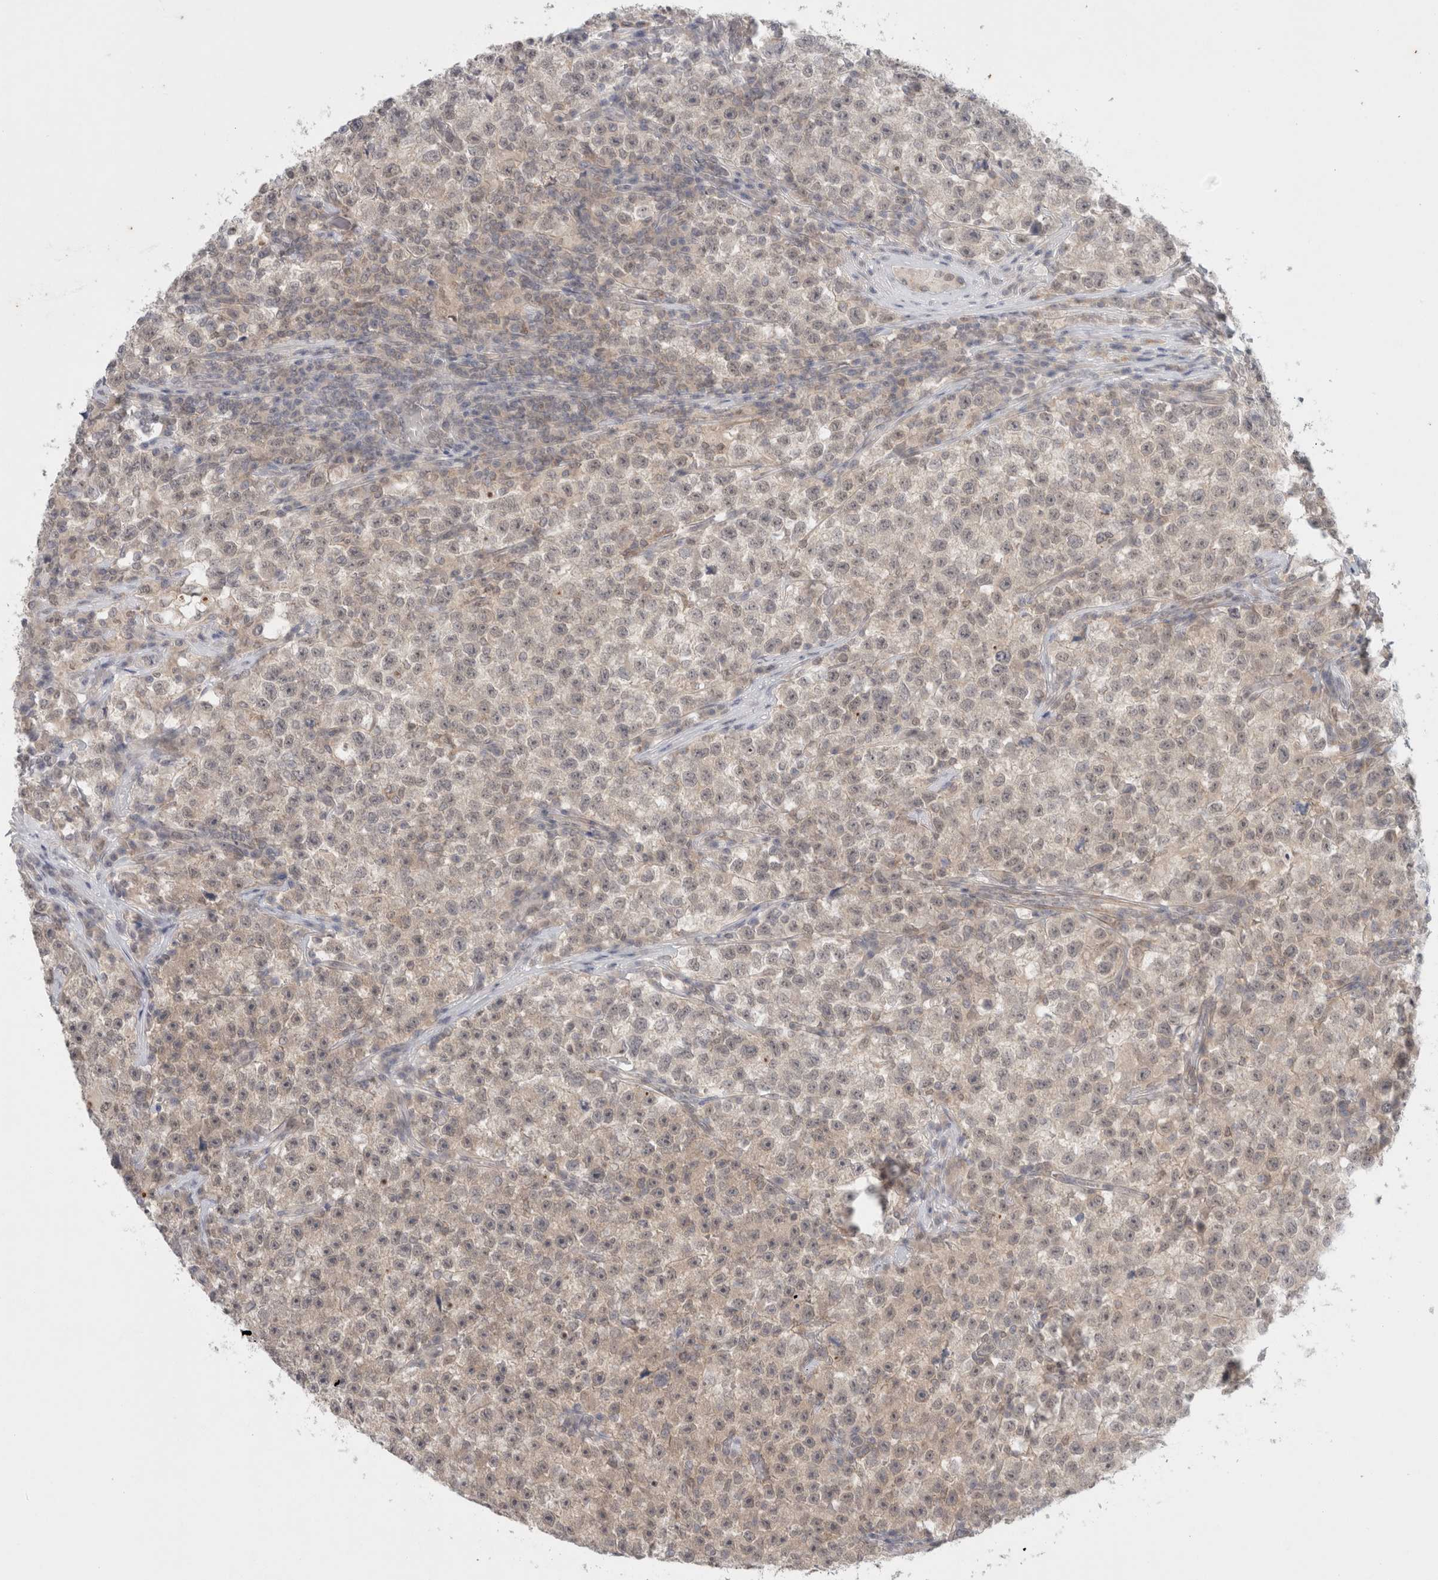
{"staining": {"intensity": "negative", "quantity": "none", "location": "none"}, "tissue": "testis cancer", "cell_type": "Tumor cells", "image_type": "cancer", "snomed": [{"axis": "morphology", "description": "Seminoma, NOS"}, {"axis": "topography", "description": "Testis"}], "caption": "Immunohistochemistry (IHC) of human testis cancer (seminoma) displays no expression in tumor cells.", "gene": "FBXO42", "patient": {"sex": "male", "age": 22}}